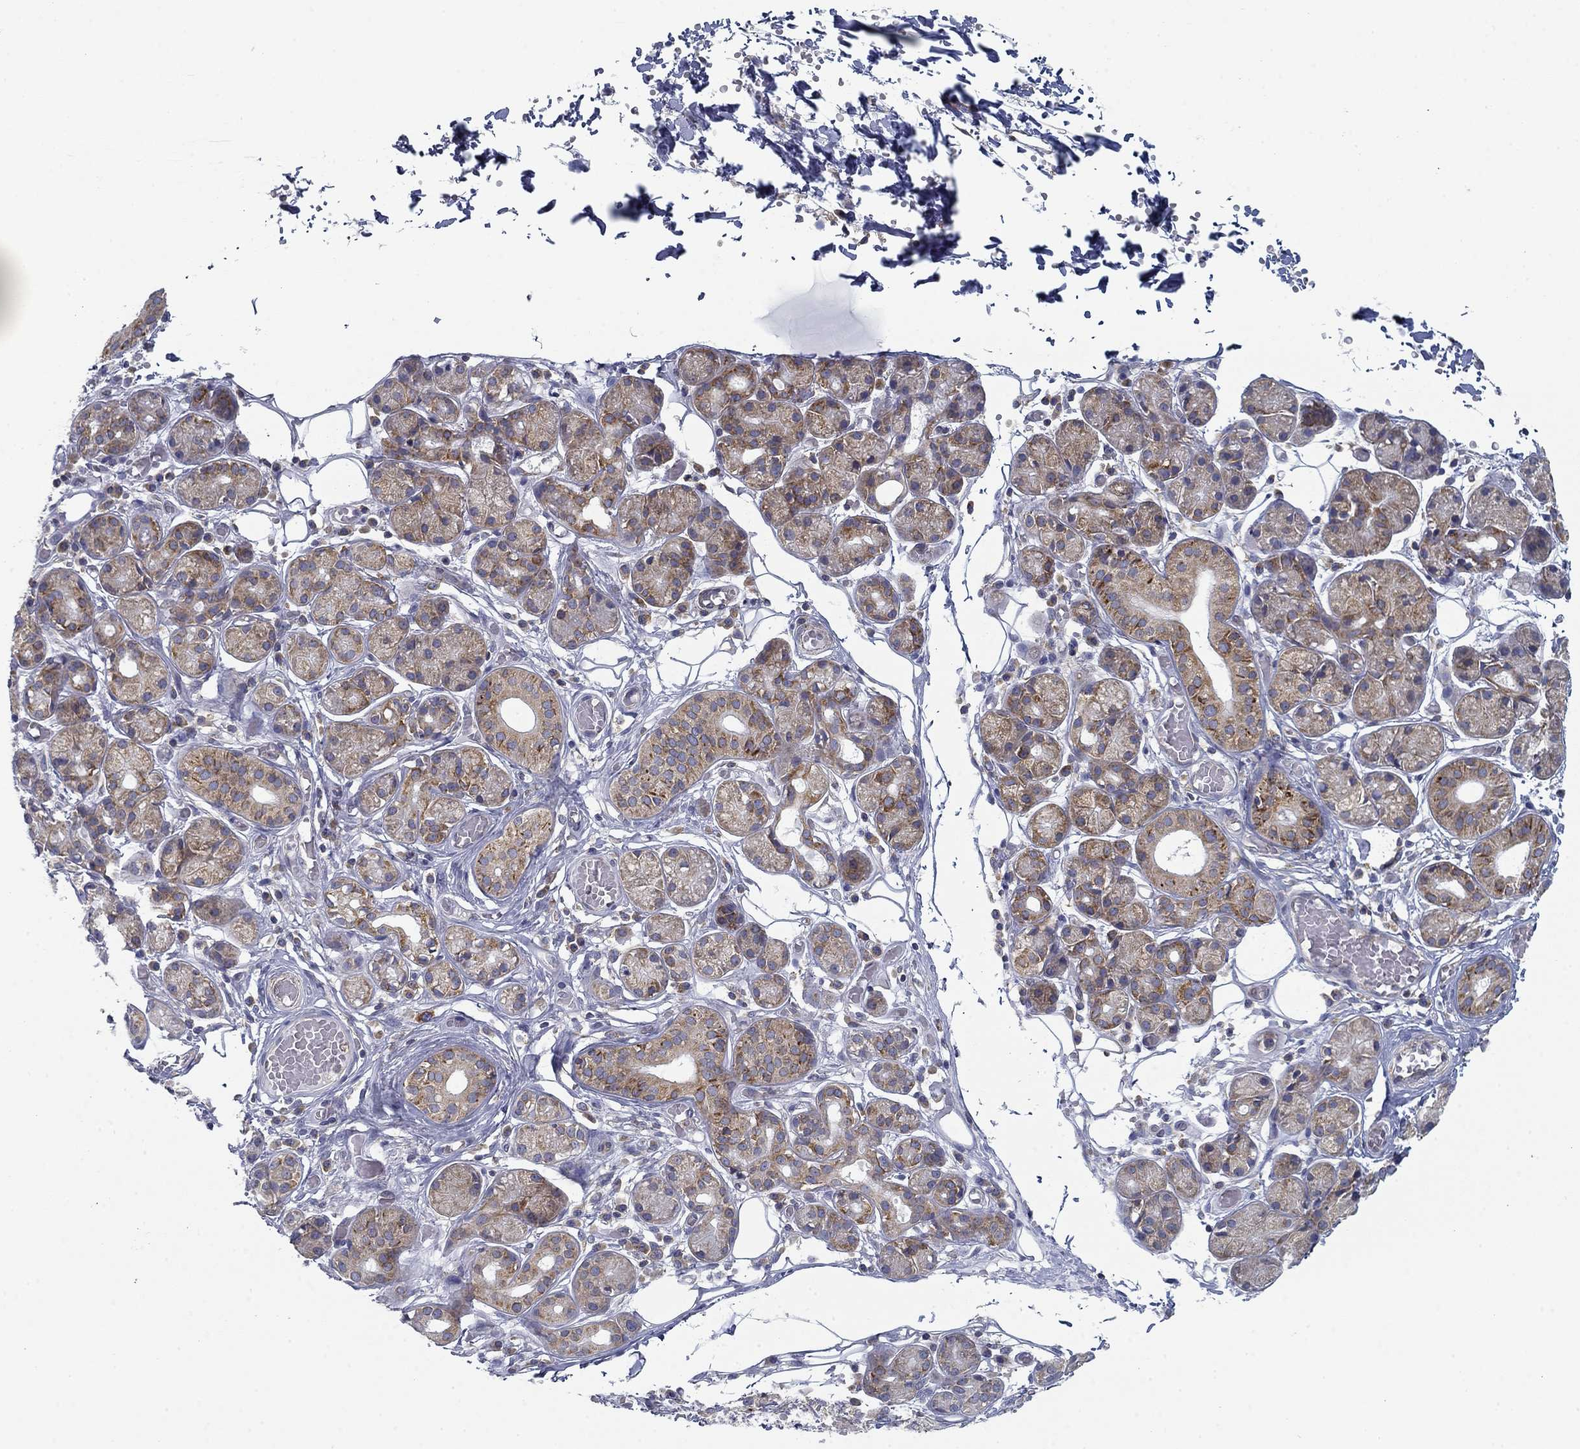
{"staining": {"intensity": "strong", "quantity": "<25%", "location": "cytoplasmic/membranous"}, "tissue": "salivary gland", "cell_type": "Glandular cells", "image_type": "normal", "snomed": [{"axis": "morphology", "description": "Normal tissue, NOS"}, {"axis": "topography", "description": "Salivary gland"}, {"axis": "topography", "description": "Peripheral nerve tissue"}], "caption": "Immunohistochemistry of benign salivary gland displays medium levels of strong cytoplasmic/membranous expression in about <25% of glandular cells.", "gene": "FXR1", "patient": {"sex": "male", "age": 71}}